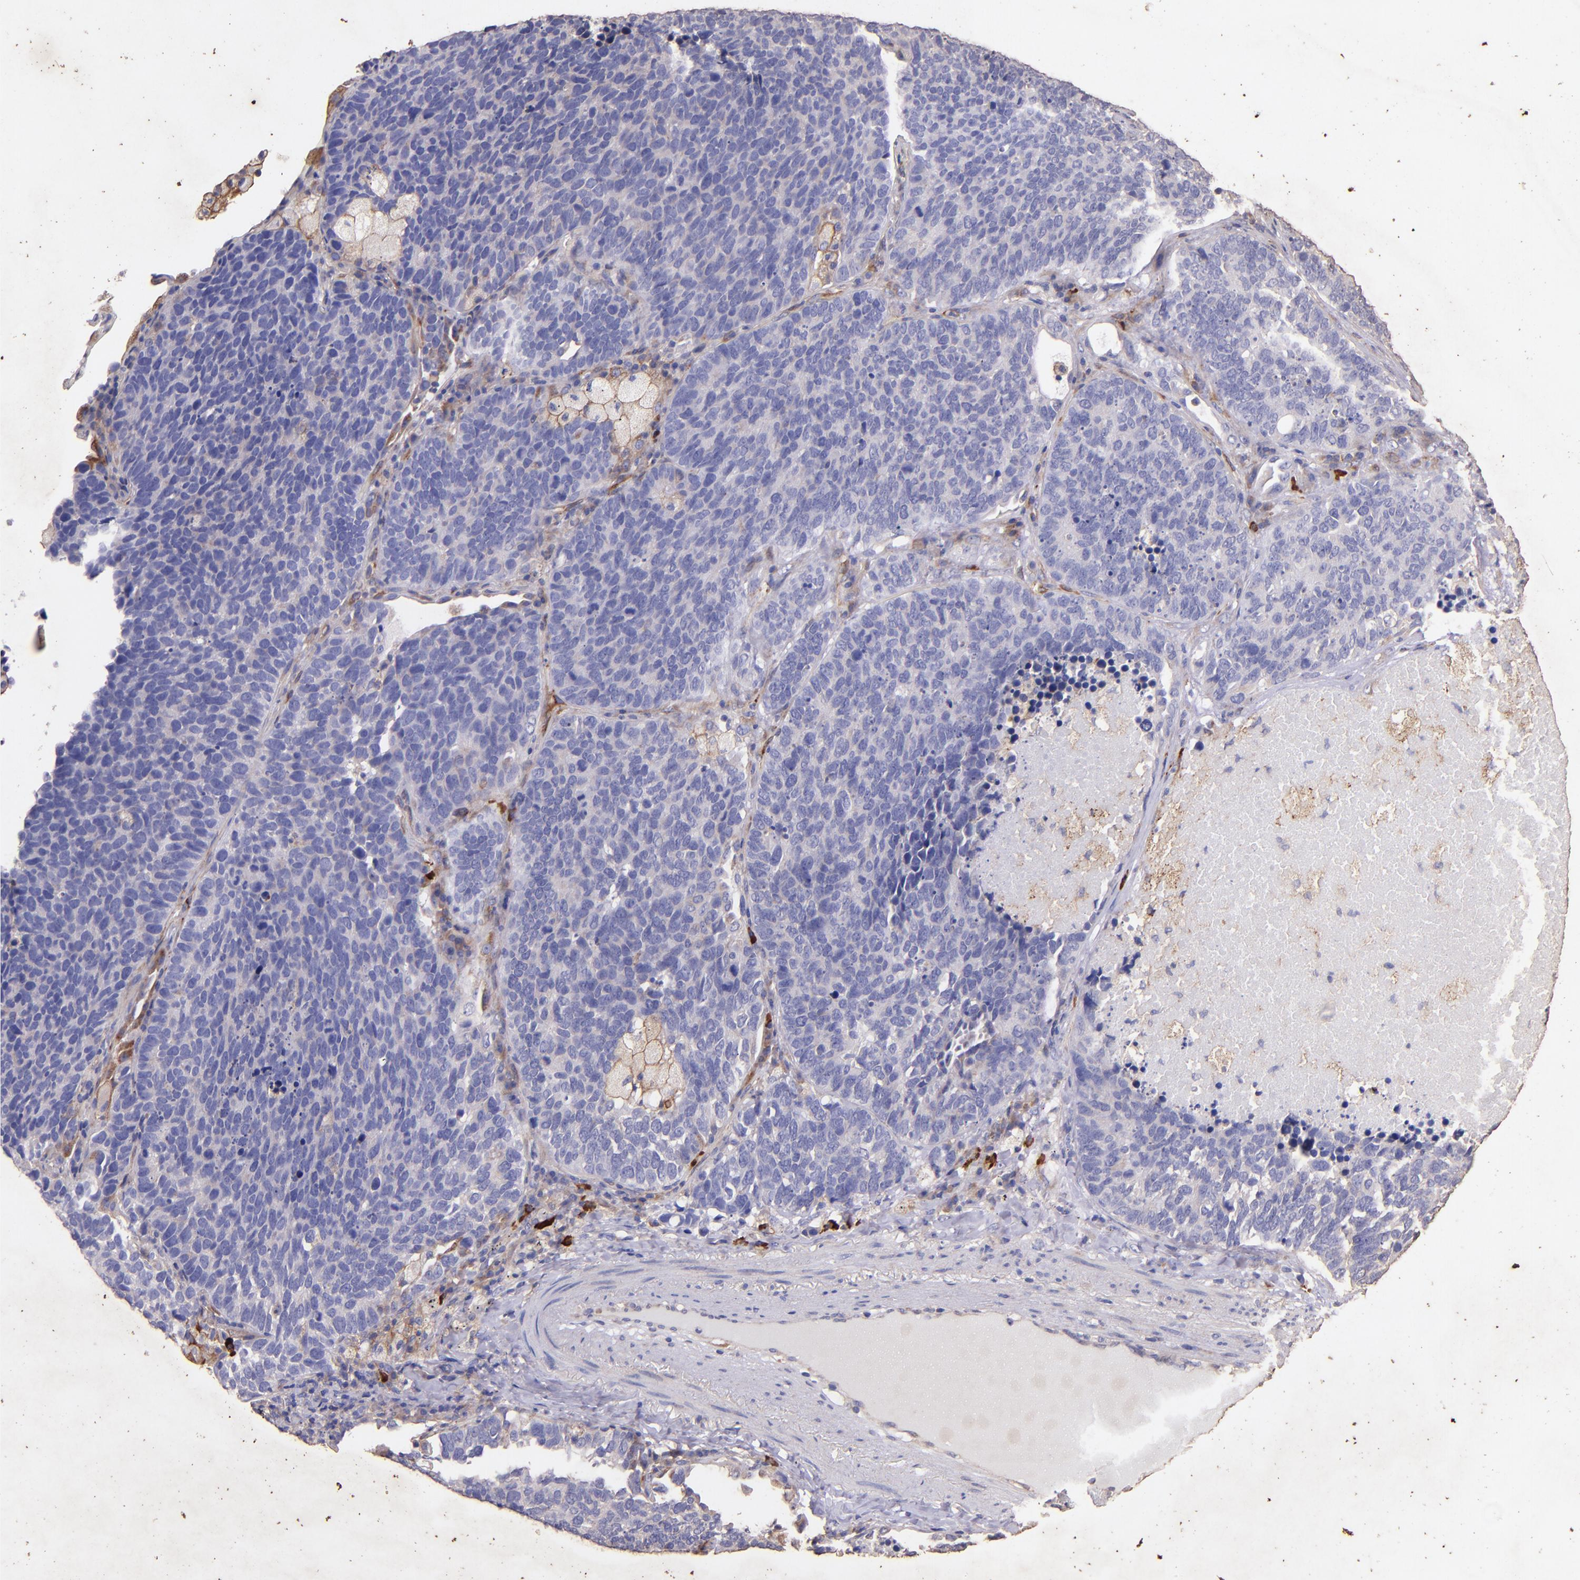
{"staining": {"intensity": "weak", "quantity": "<25%", "location": "cytoplasmic/membranous"}, "tissue": "lung cancer", "cell_type": "Tumor cells", "image_type": "cancer", "snomed": [{"axis": "morphology", "description": "Neoplasm, malignant, NOS"}, {"axis": "topography", "description": "Lung"}], "caption": "A high-resolution micrograph shows immunohistochemistry staining of lung cancer (malignant neoplasm), which shows no significant staining in tumor cells. (DAB IHC visualized using brightfield microscopy, high magnification).", "gene": "RET", "patient": {"sex": "female", "age": 75}}